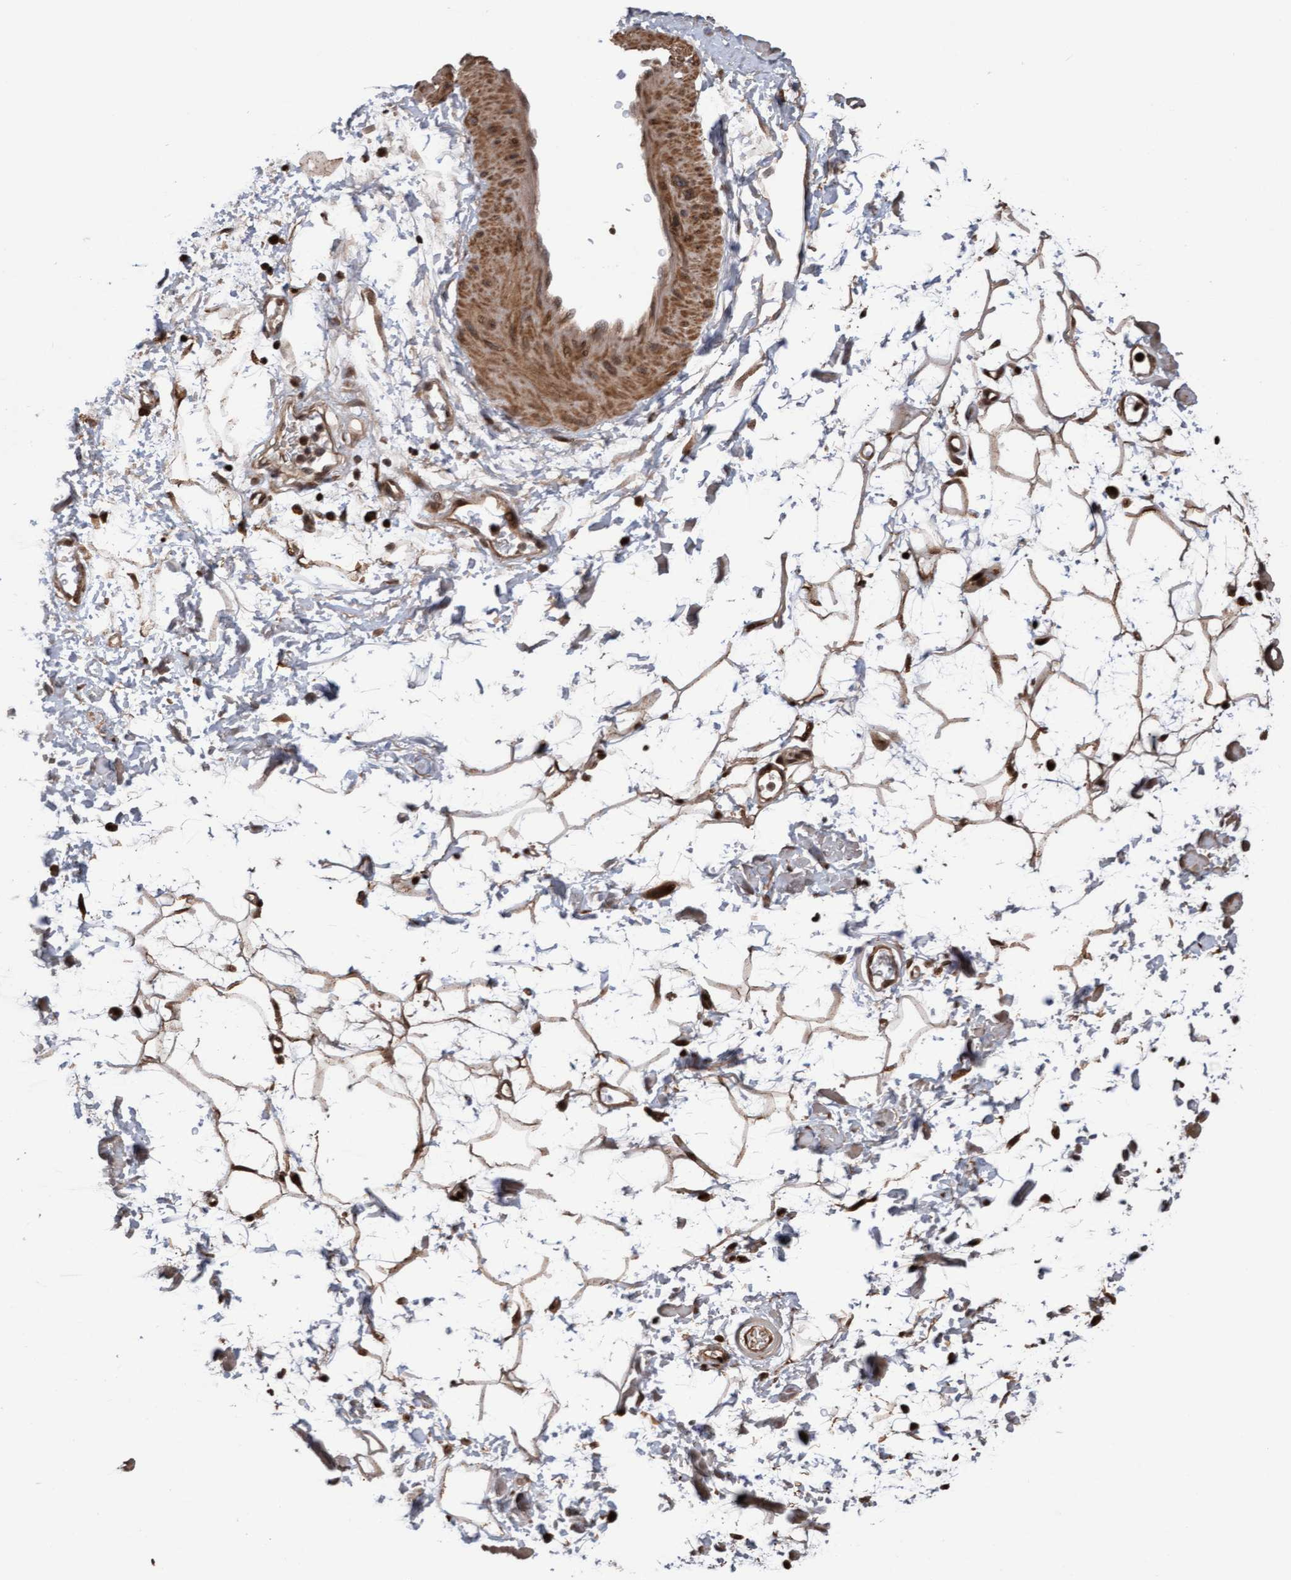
{"staining": {"intensity": "strong", "quantity": ">75%", "location": "cytoplasmic/membranous"}, "tissue": "adipose tissue", "cell_type": "Adipocytes", "image_type": "normal", "snomed": [{"axis": "morphology", "description": "Normal tissue, NOS"}, {"axis": "topography", "description": "Soft tissue"}], "caption": "The micrograph demonstrates immunohistochemical staining of unremarkable adipose tissue. There is strong cytoplasmic/membranous expression is appreciated in about >75% of adipocytes. The staining was performed using DAB (3,3'-diaminobenzidine) to visualize the protein expression in brown, while the nuclei were stained in blue with hematoxylin (Magnification: 20x).", "gene": "PECR", "patient": {"sex": "male", "age": 72}}